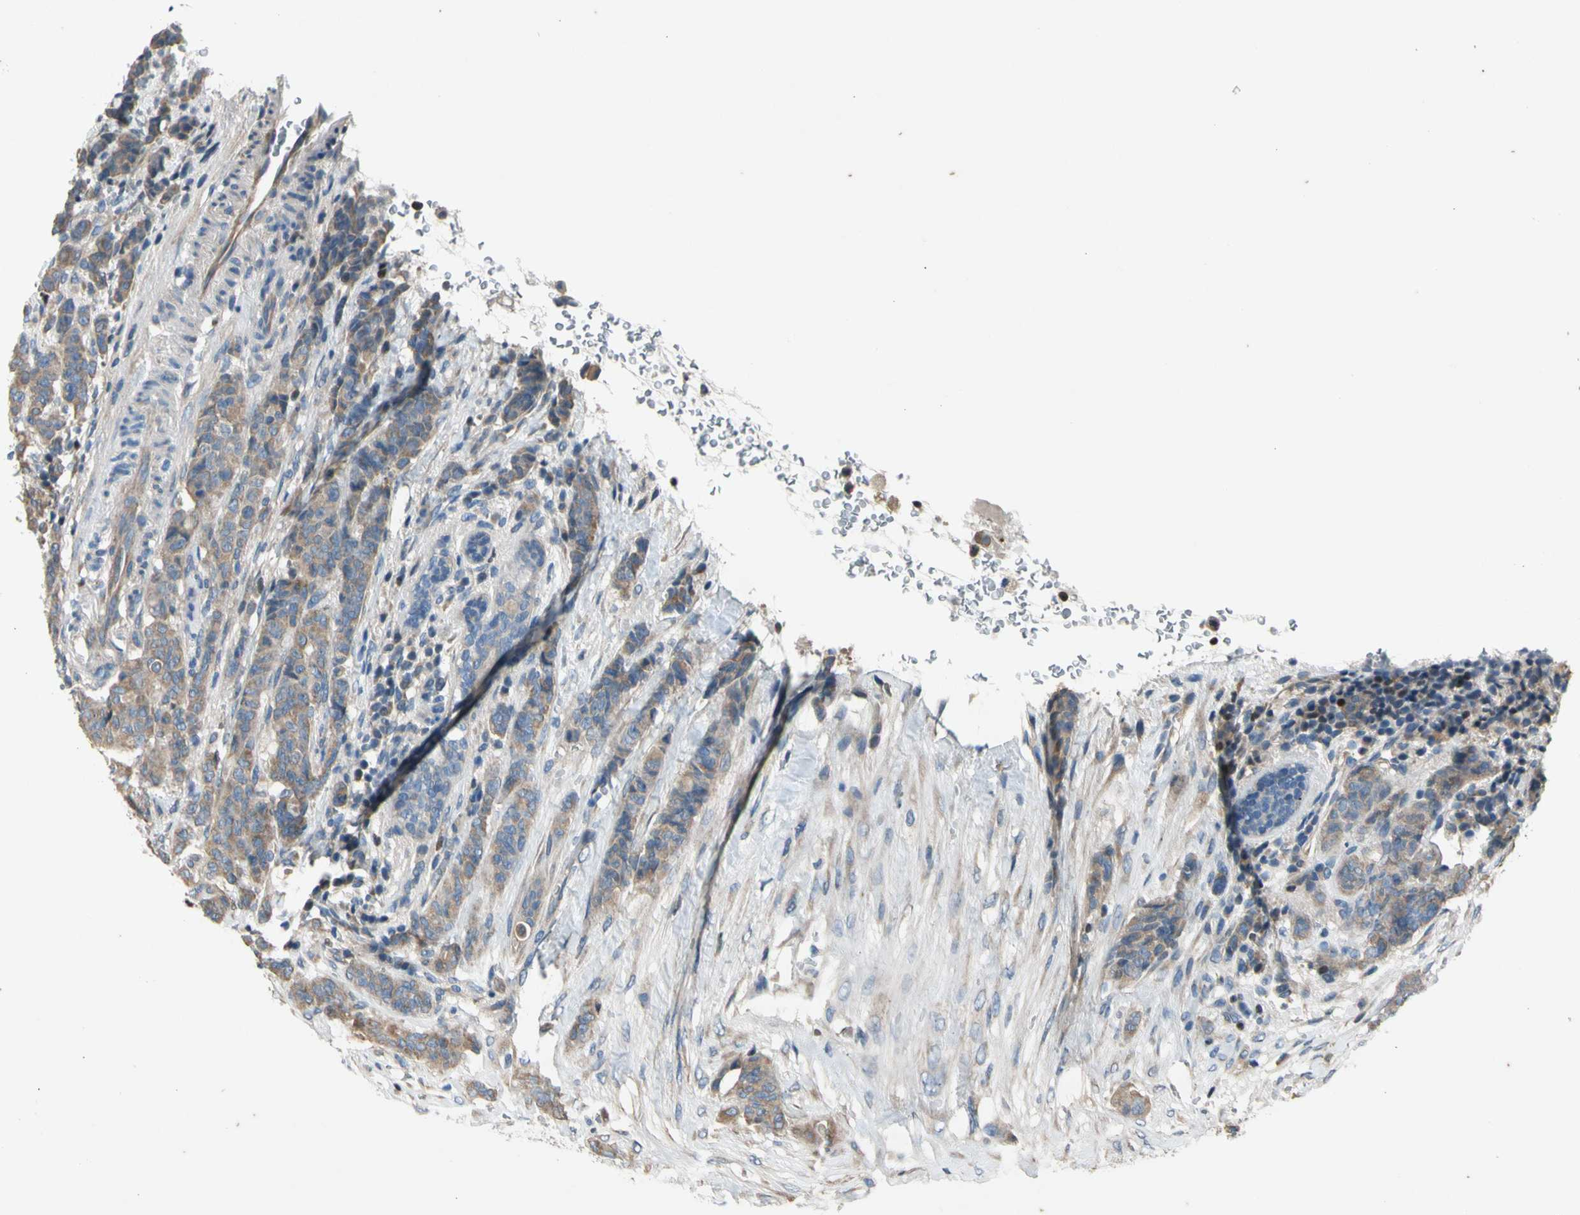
{"staining": {"intensity": "weak", "quantity": ">75%", "location": "cytoplasmic/membranous"}, "tissue": "breast cancer", "cell_type": "Tumor cells", "image_type": "cancer", "snomed": [{"axis": "morphology", "description": "Duct carcinoma"}, {"axis": "topography", "description": "Breast"}], "caption": "Immunohistochemical staining of breast cancer (invasive ductal carcinoma) reveals weak cytoplasmic/membranous protein staining in about >75% of tumor cells.", "gene": "TBX21", "patient": {"sex": "female", "age": 40}}